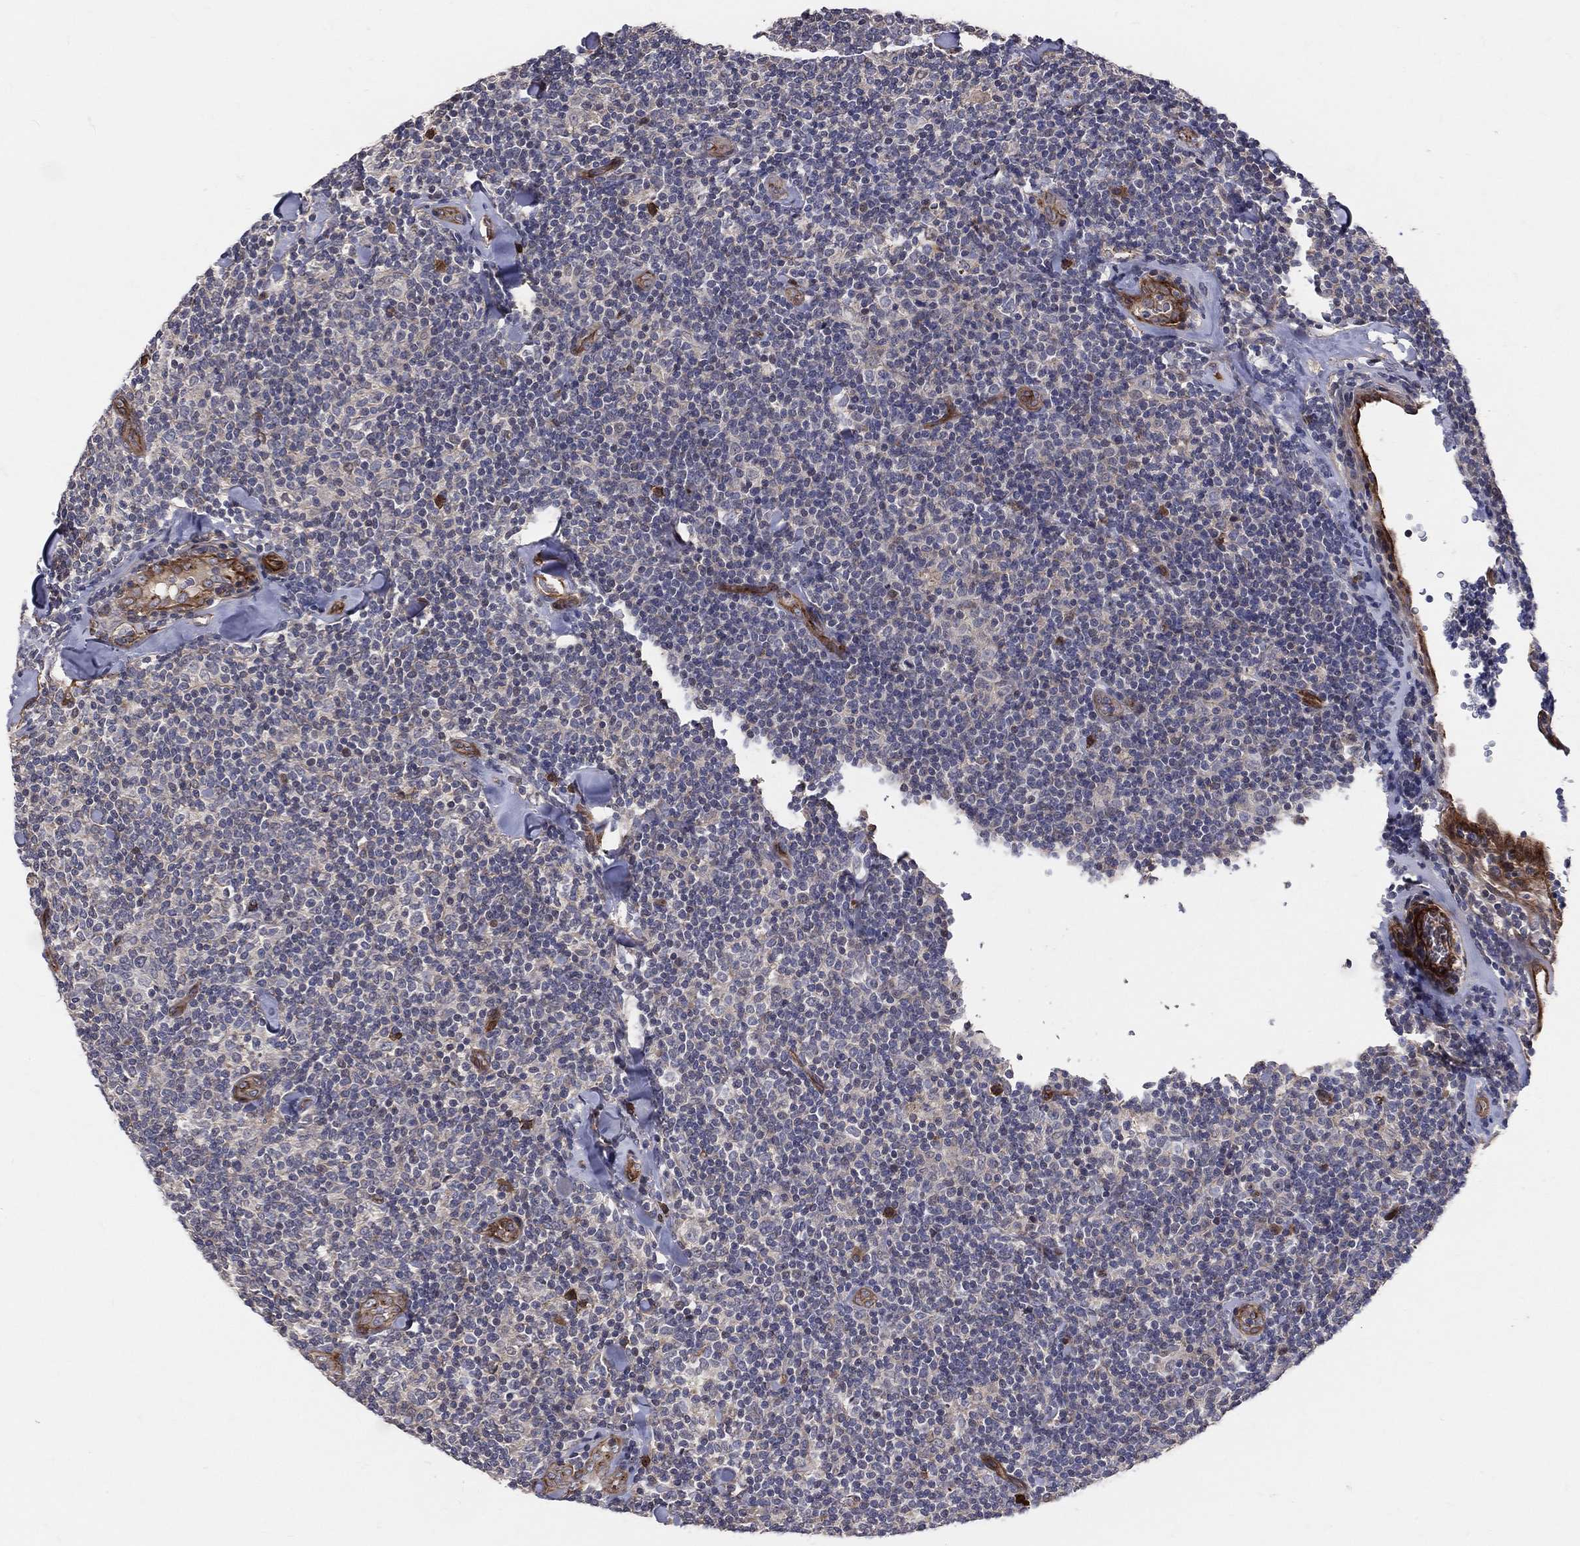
{"staining": {"intensity": "negative", "quantity": "none", "location": "none"}, "tissue": "lymphoma", "cell_type": "Tumor cells", "image_type": "cancer", "snomed": [{"axis": "morphology", "description": "Malignant lymphoma, non-Hodgkin's type, Low grade"}, {"axis": "topography", "description": "Lymph node"}], "caption": "Immunohistochemistry of human lymphoma displays no staining in tumor cells. (DAB immunohistochemistry visualized using brightfield microscopy, high magnification).", "gene": "ENTPD1", "patient": {"sex": "female", "age": 56}}